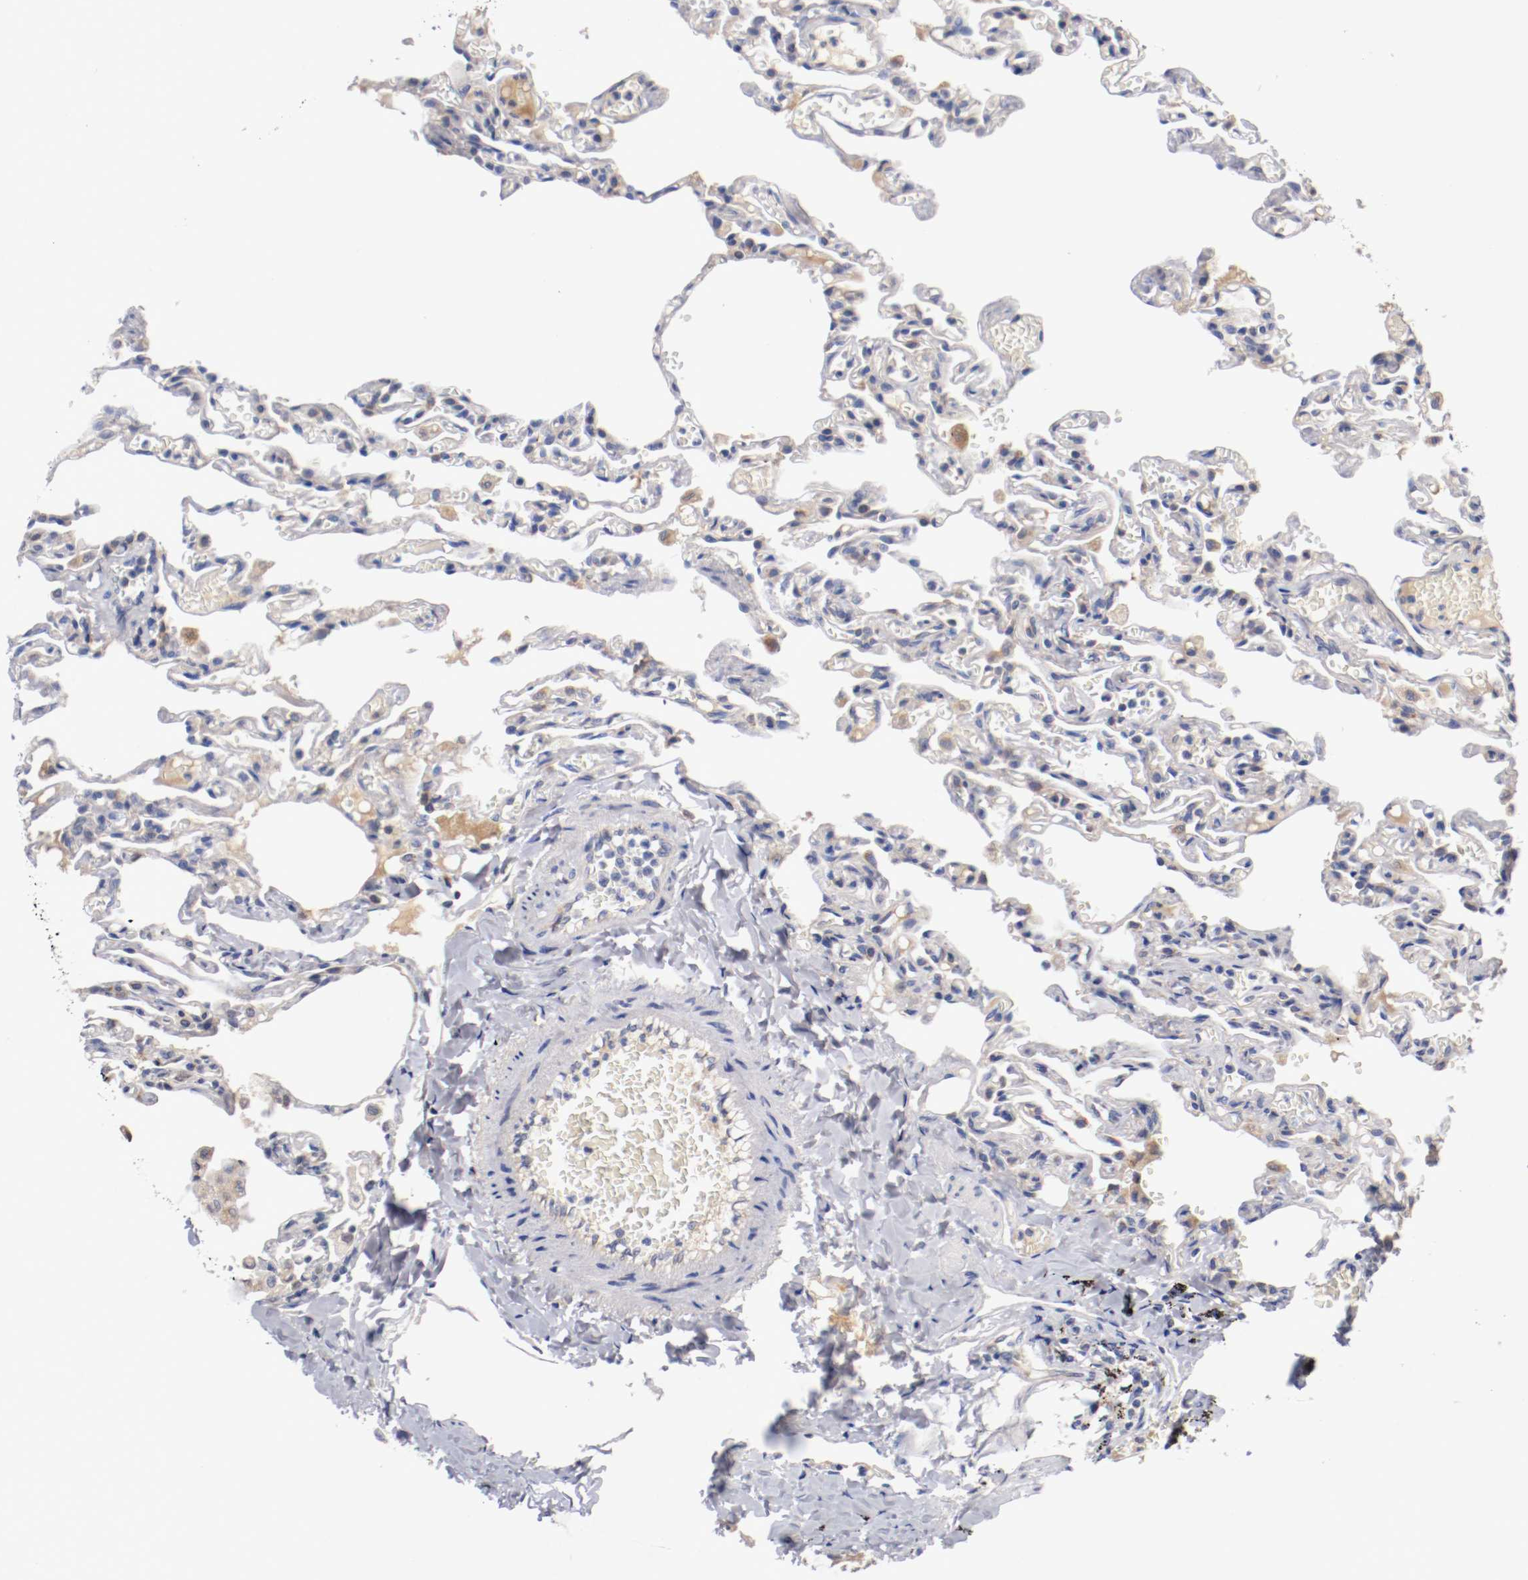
{"staining": {"intensity": "weak", "quantity": "25%-75%", "location": "cytoplasmic/membranous"}, "tissue": "lung", "cell_type": "Alveolar cells", "image_type": "normal", "snomed": [{"axis": "morphology", "description": "Normal tissue, NOS"}, {"axis": "topography", "description": "Lung"}], "caption": "Protein analysis of unremarkable lung demonstrates weak cytoplasmic/membranous staining in about 25%-75% of alveolar cells.", "gene": "PCSK6", "patient": {"sex": "male", "age": 21}}